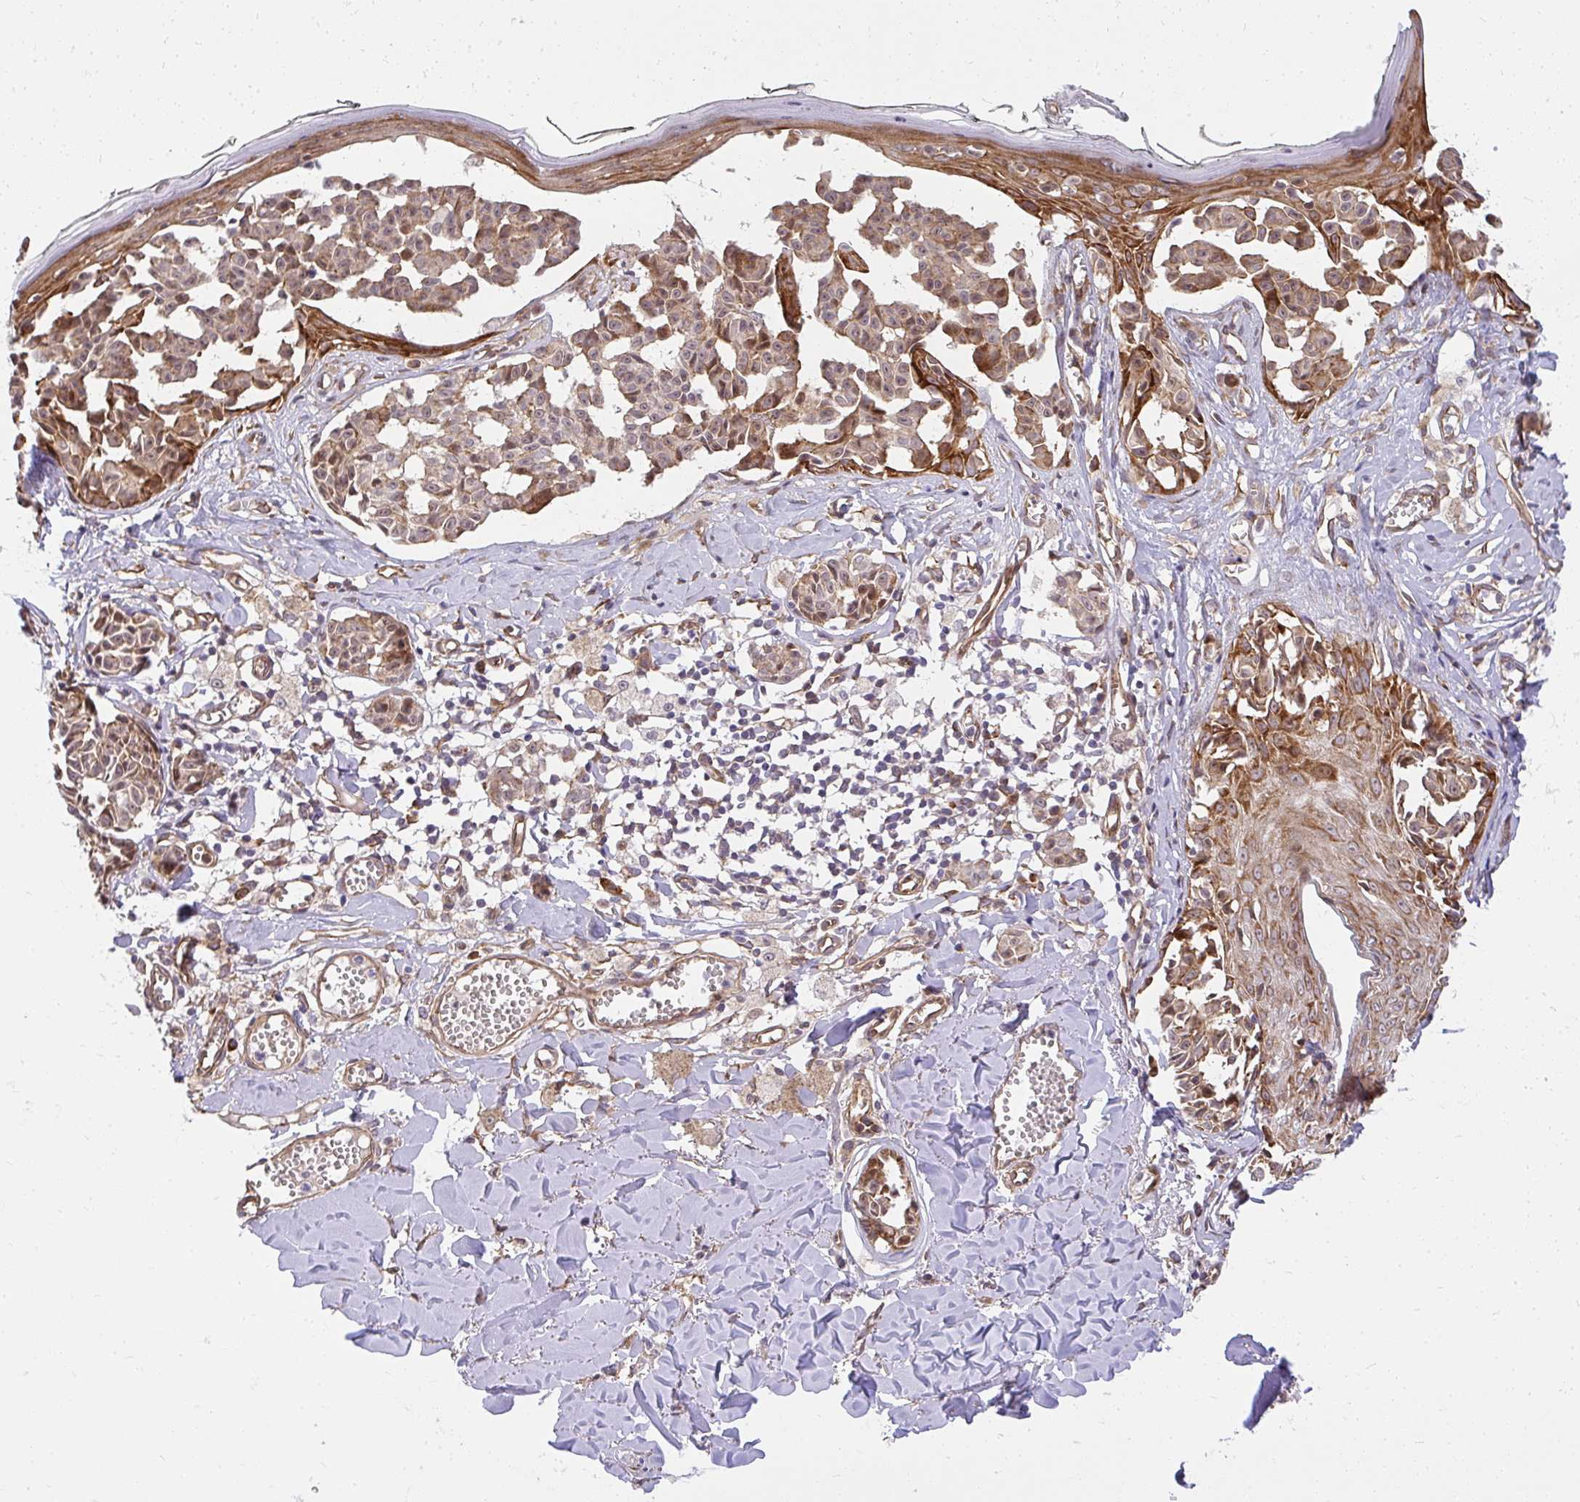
{"staining": {"intensity": "moderate", "quantity": ">75%", "location": "cytoplasmic/membranous,nuclear"}, "tissue": "melanoma", "cell_type": "Tumor cells", "image_type": "cancer", "snomed": [{"axis": "morphology", "description": "Malignant melanoma, NOS"}, {"axis": "topography", "description": "Skin"}], "caption": "Tumor cells show medium levels of moderate cytoplasmic/membranous and nuclear positivity in about >75% of cells in malignant melanoma.", "gene": "RSKR", "patient": {"sex": "female", "age": 43}}